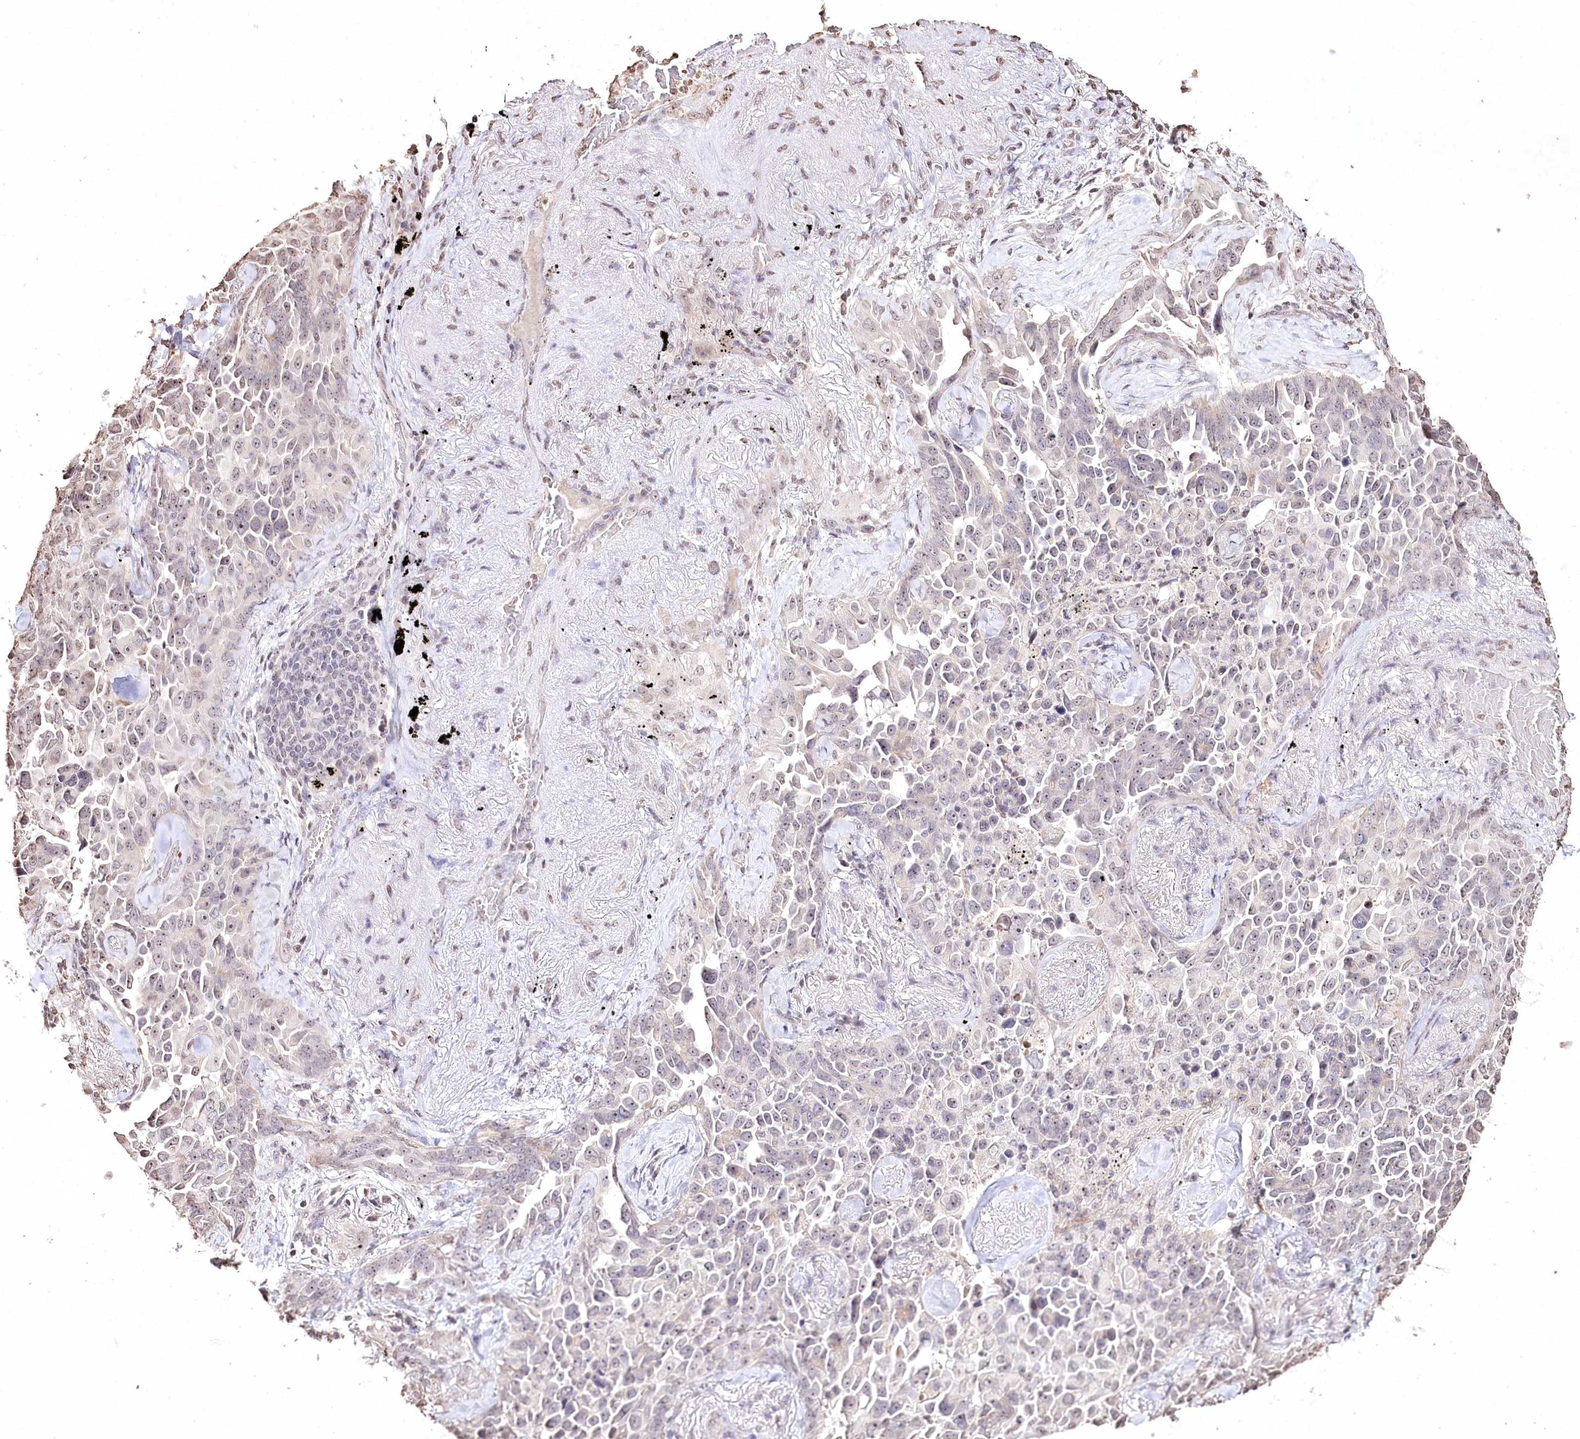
{"staining": {"intensity": "weak", "quantity": "25%-75%", "location": "nuclear"}, "tissue": "lung cancer", "cell_type": "Tumor cells", "image_type": "cancer", "snomed": [{"axis": "morphology", "description": "Adenocarcinoma, NOS"}, {"axis": "topography", "description": "Lung"}], "caption": "IHC (DAB) staining of adenocarcinoma (lung) shows weak nuclear protein staining in about 25%-75% of tumor cells.", "gene": "DMXL1", "patient": {"sex": "female", "age": 67}}